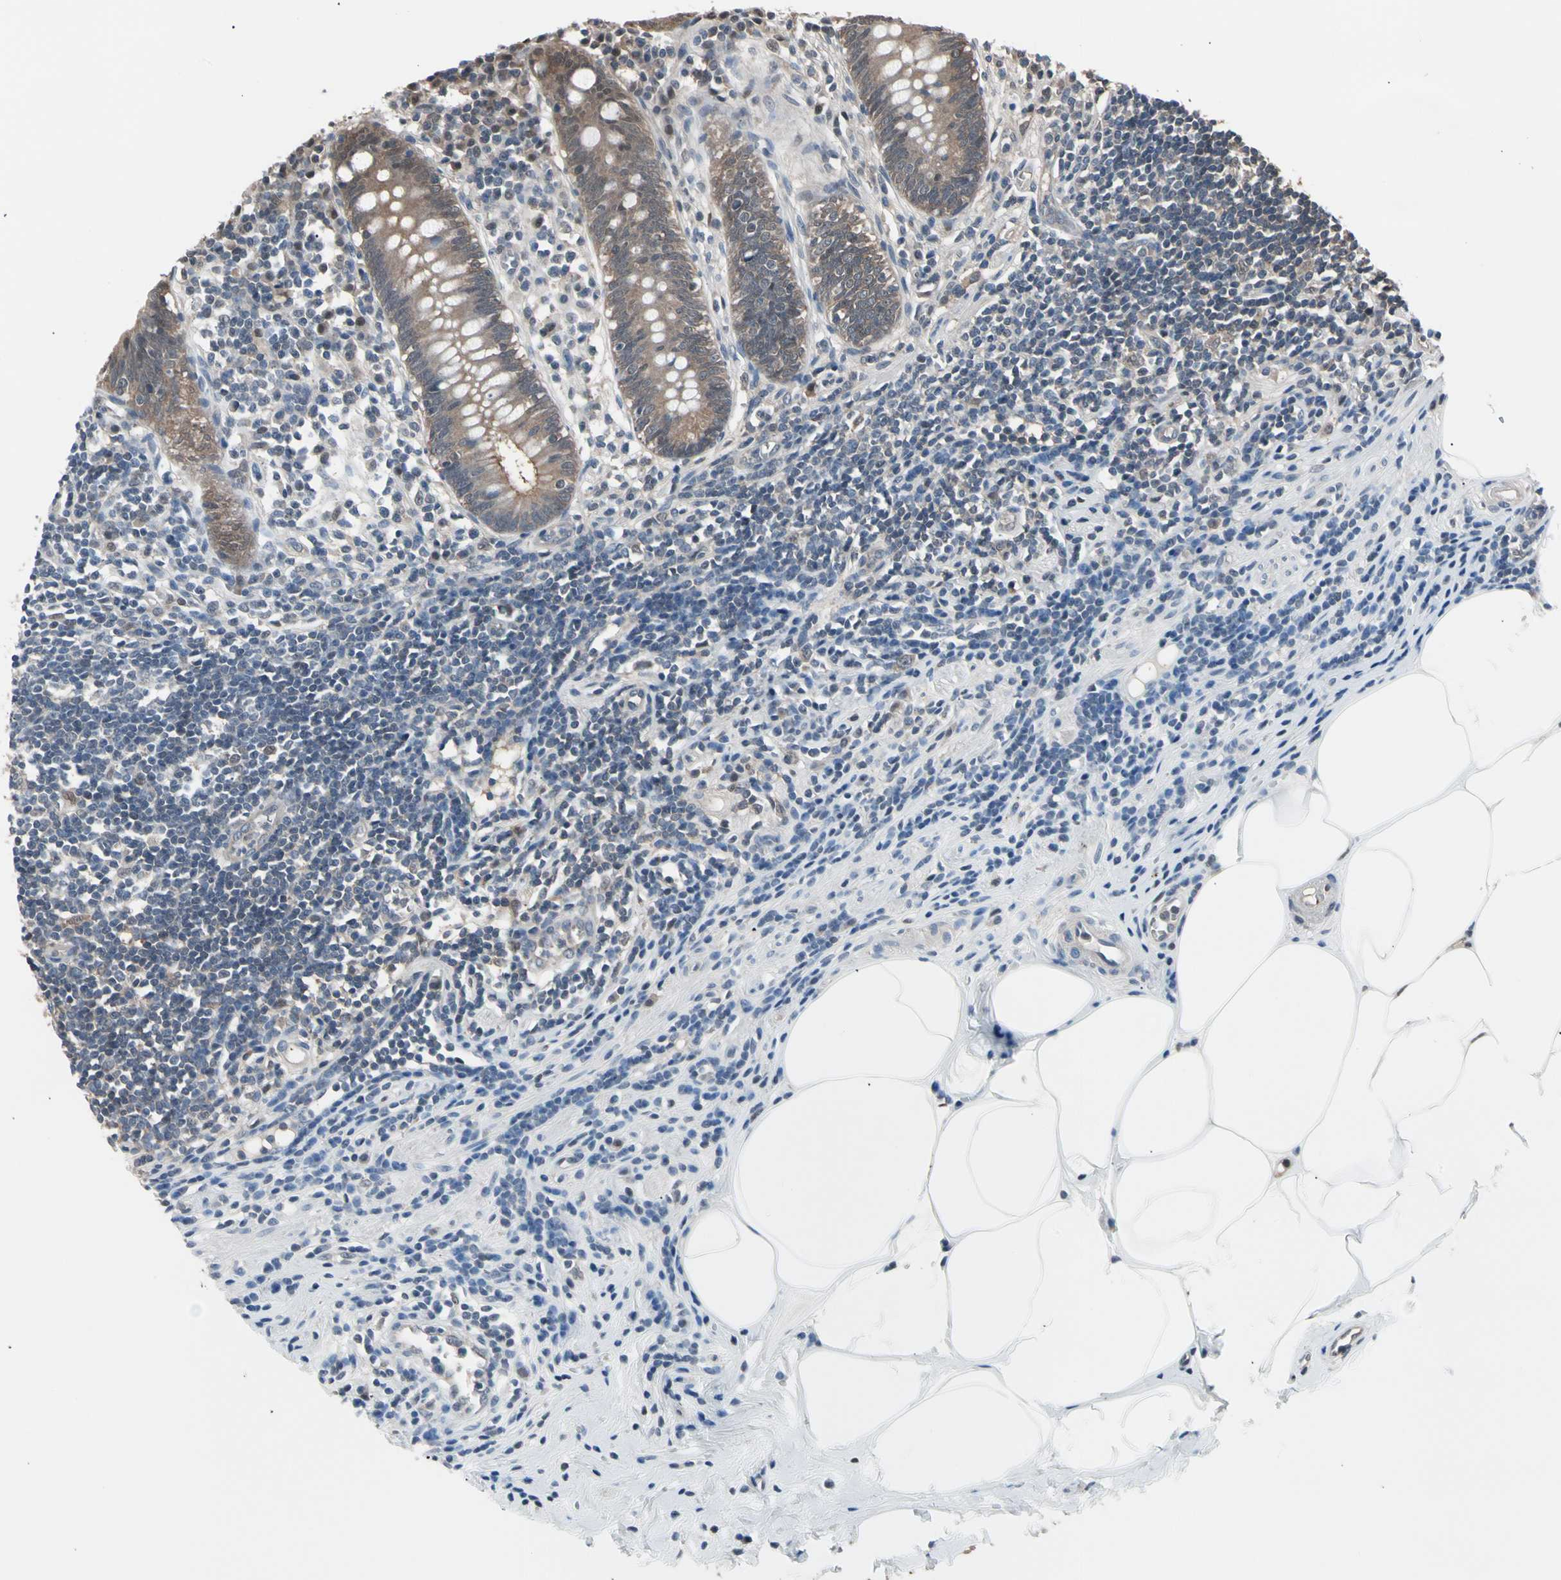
{"staining": {"intensity": "moderate", "quantity": ">75%", "location": "cytoplasmic/membranous"}, "tissue": "appendix", "cell_type": "Glandular cells", "image_type": "normal", "snomed": [{"axis": "morphology", "description": "Normal tissue, NOS"}, {"axis": "topography", "description": "Appendix"}], "caption": "Glandular cells reveal moderate cytoplasmic/membranous positivity in about >75% of cells in benign appendix.", "gene": "ENSG00000256646", "patient": {"sex": "female", "age": 50}}